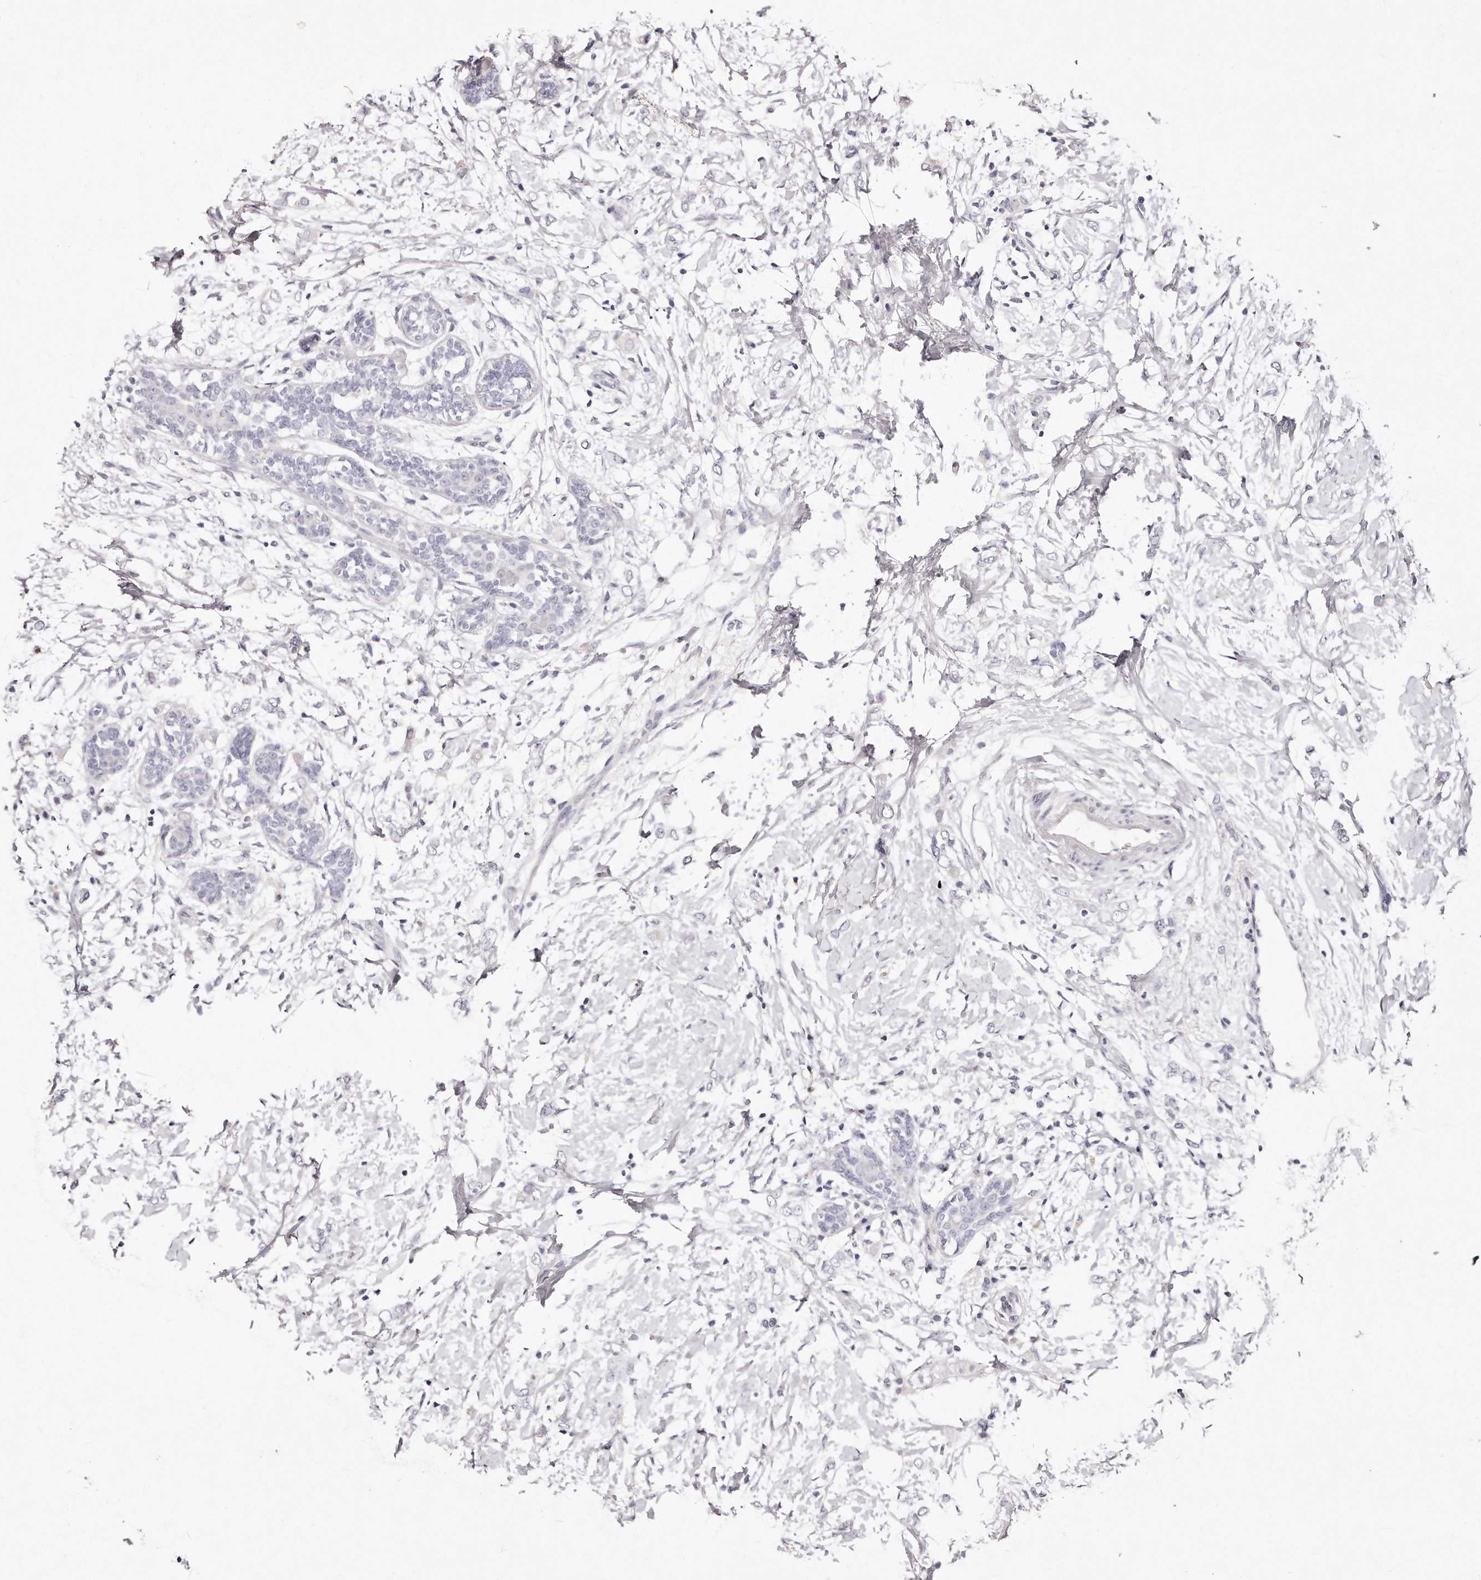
{"staining": {"intensity": "negative", "quantity": "none", "location": "none"}, "tissue": "breast cancer", "cell_type": "Tumor cells", "image_type": "cancer", "snomed": [{"axis": "morphology", "description": "Normal tissue, NOS"}, {"axis": "morphology", "description": "Lobular carcinoma"}, {"axis": "topography", "description": "Breast"}], "caption": "This is an IHC micrograph of human lobular carcinoma (breast). There is no expression in tumor cells.", "gene": "GDA", "patient": {"sex": "female", "age": 47}}